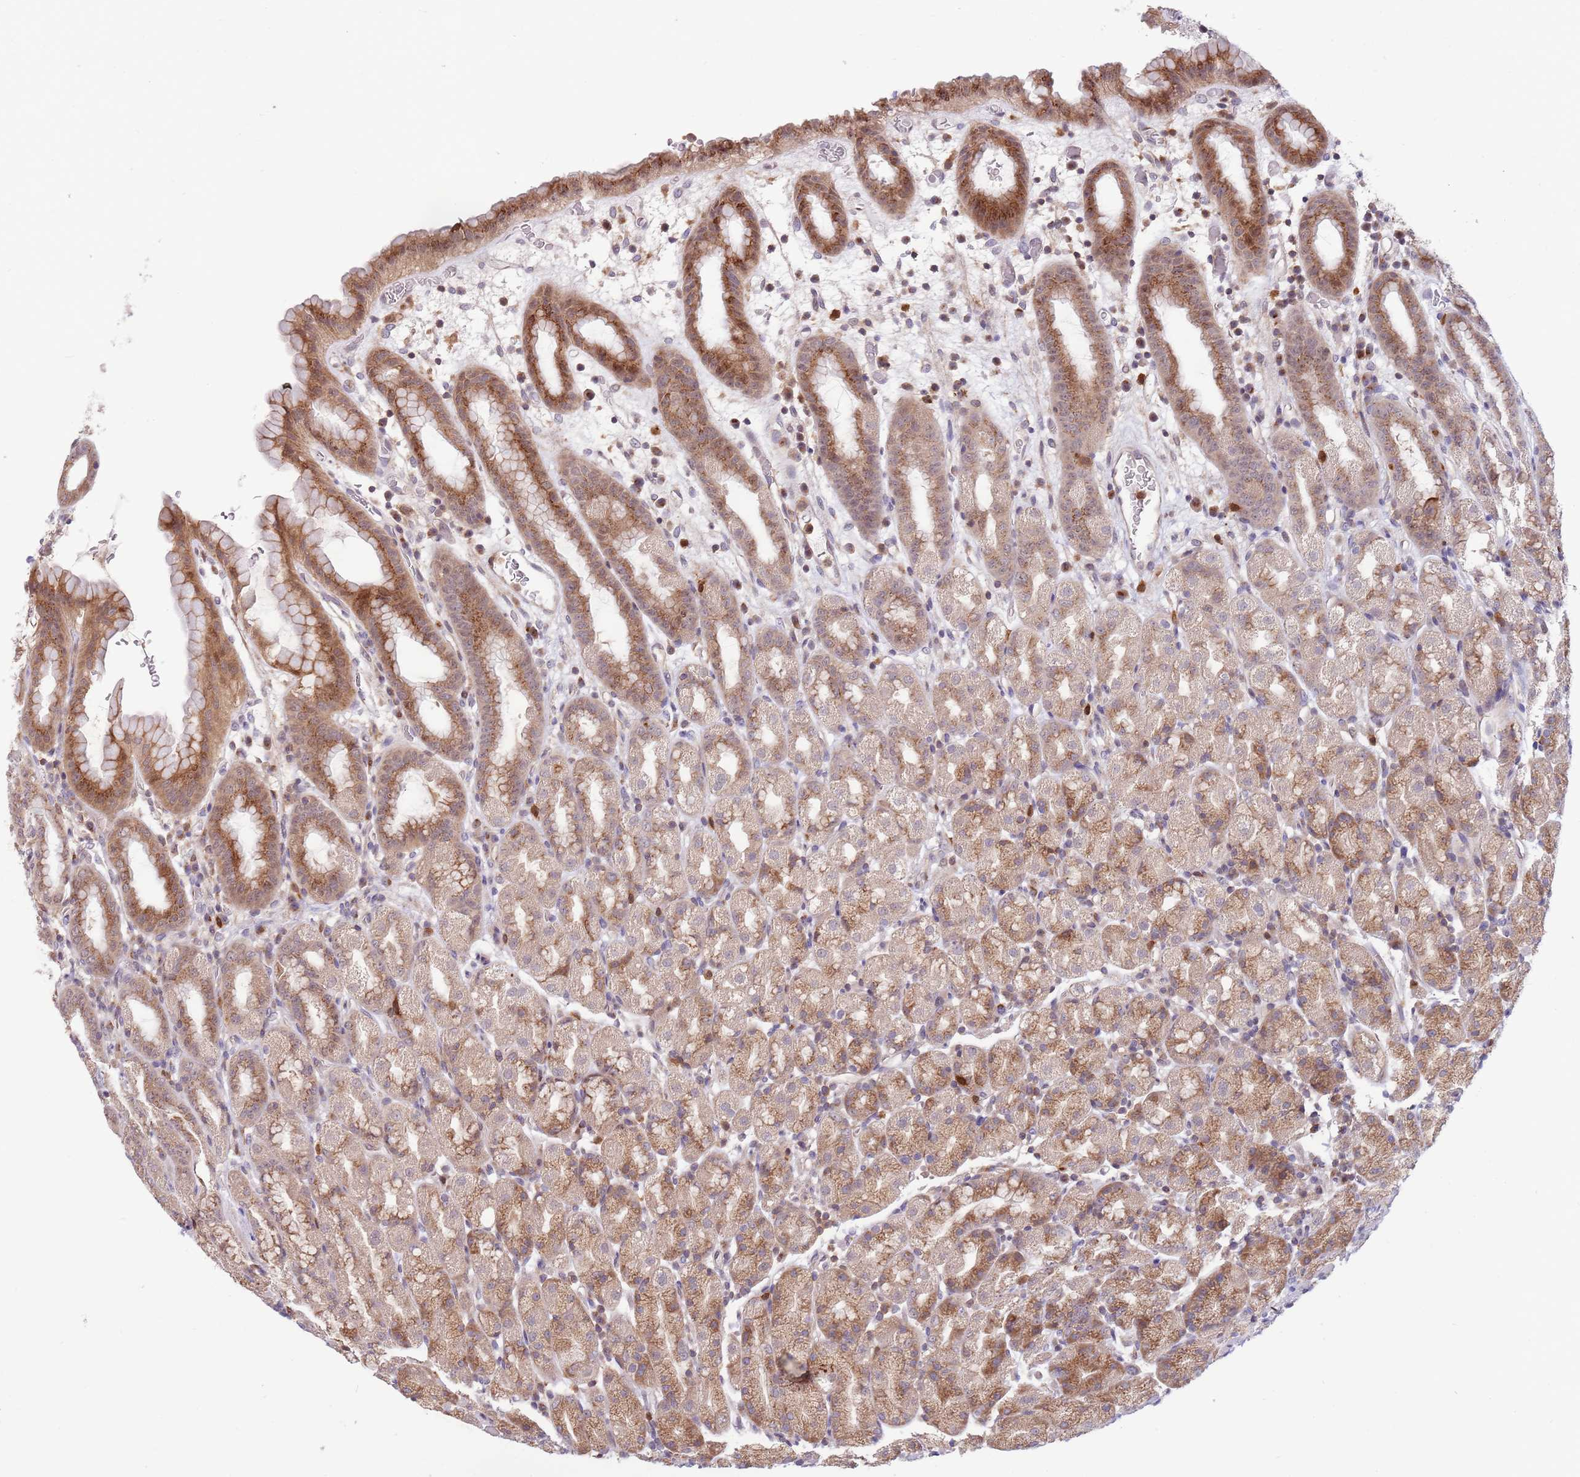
{"staining": {"intensity": "moderate", "quantity": ">75%", "location": "cytoplasmic/membranous"}, "tissue": "stomach", "cell_type": "Glandular cells", "image_type": "normal", "snomed": [{"axis": "morphology", "description": "Normal tissue, NOS"}, {"axis": "topography", "description": "Stomach, upper"}, {"axis": "topography", "description": "Stomach, lower"}, {"axis": "topography", "description": "Small intestine"}], "caption": "Immunohistochemistry micrograph of normal stomach: human stomach stained using immunohistochemistry displays medium levels of moderate protein expression localized specifically in the cytoplasmic/membranous of glandular cells, appearing as a cytoplasmic/membranous brown color.", "gene": "CCNJL", "patient": {"sex": "male", "age": 68}}